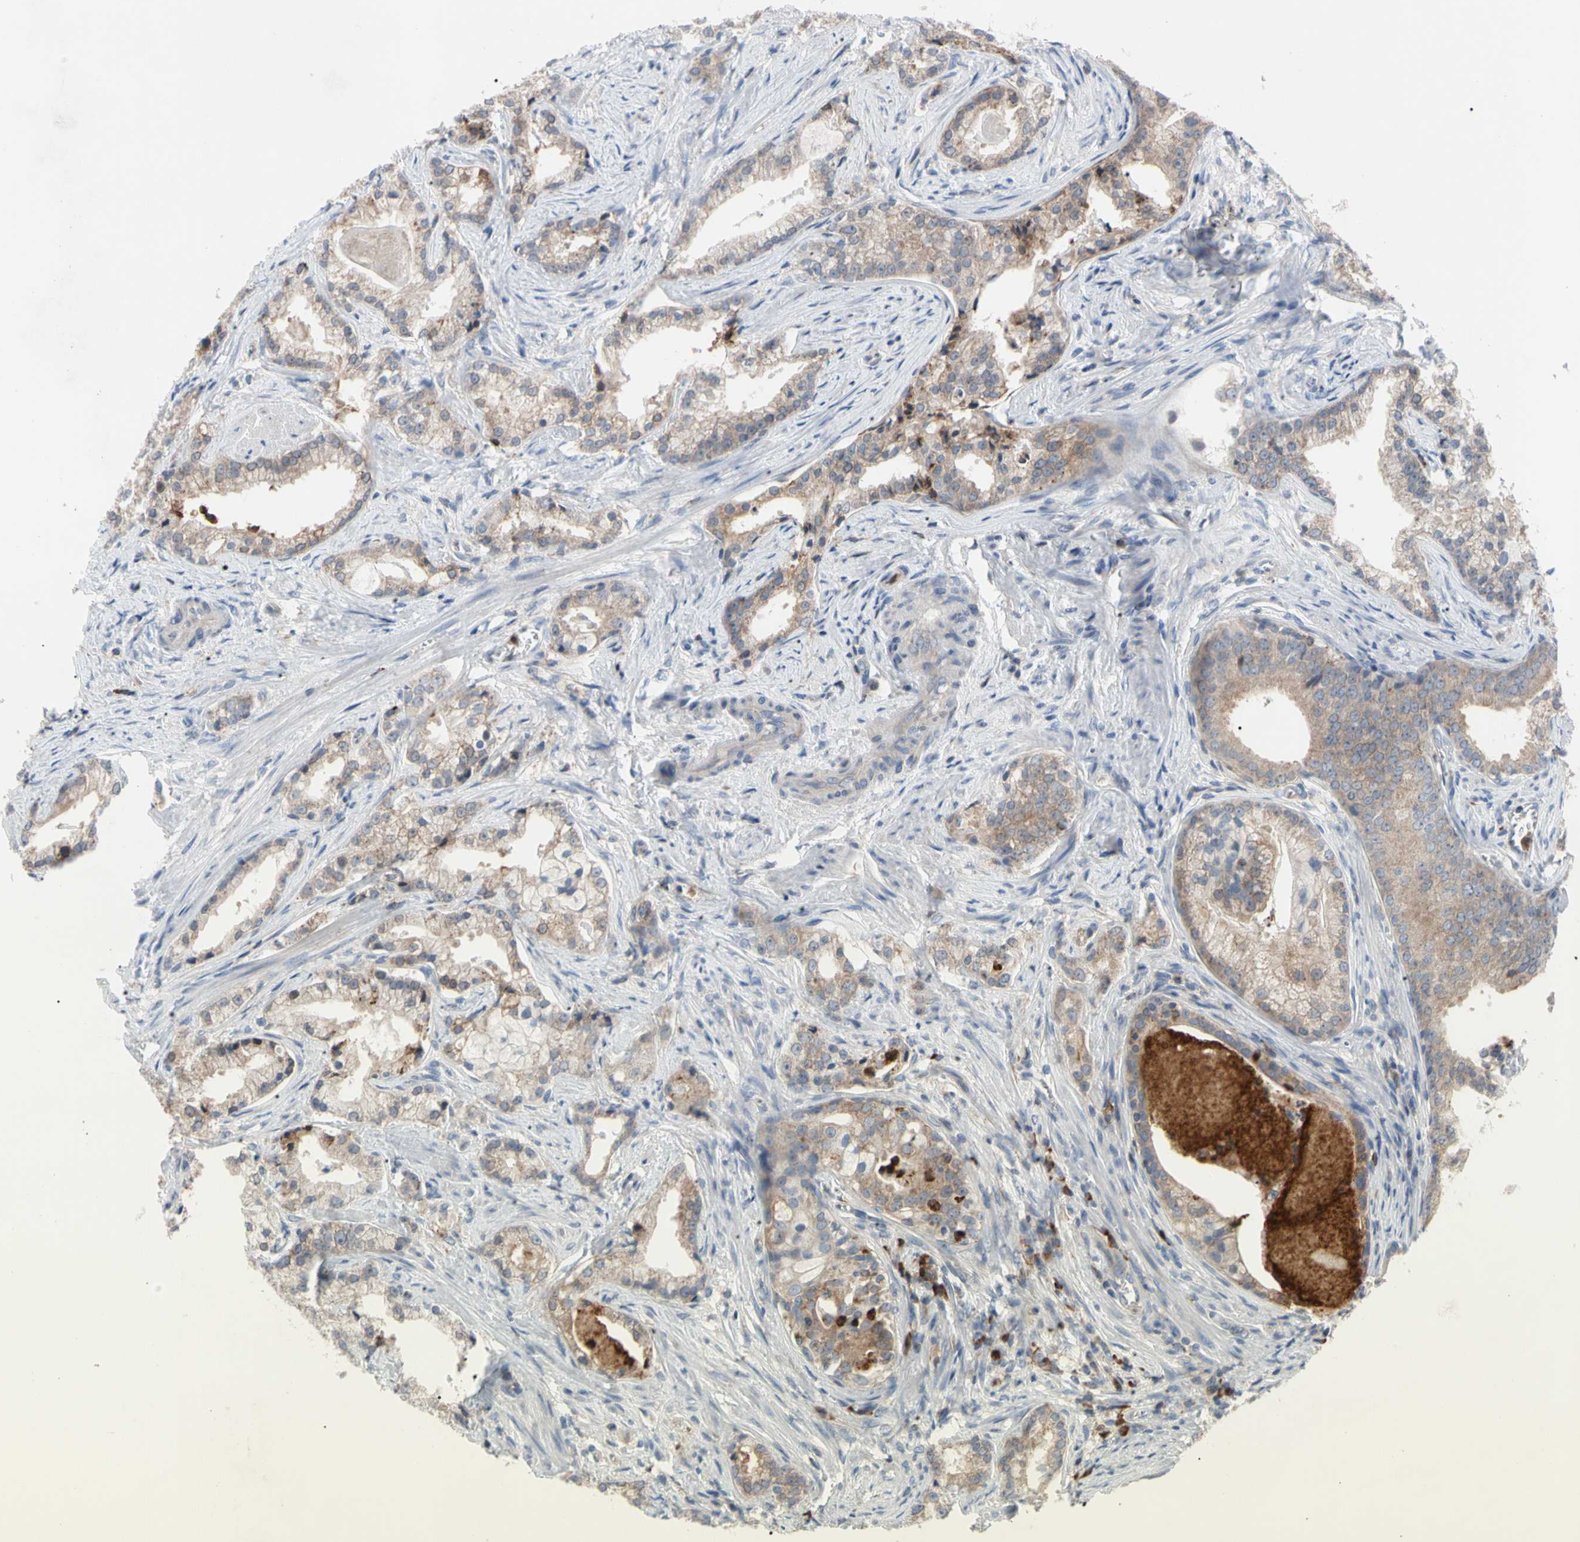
{"staining": {"intensity": "weak", "quantity": "25%-75%", "location": "cytoplasmic/membranous"}, "tissue": "prostate cancer", "cell_type": "Tumor cells", "image_type": "cancer", "snomed": [{"axis": "morphology", "description": "Adenocarcinoma, Low grade"}, {"axis": "topography", "description": "Prostate"}], "caption": "A photomicrograph of human prostate cancer stained for a protein shows weak cytoplasmic/membranous brown staining in tumor cells.", "gene": "MCL1", "patient": {"sex": "male", "age": 59}}